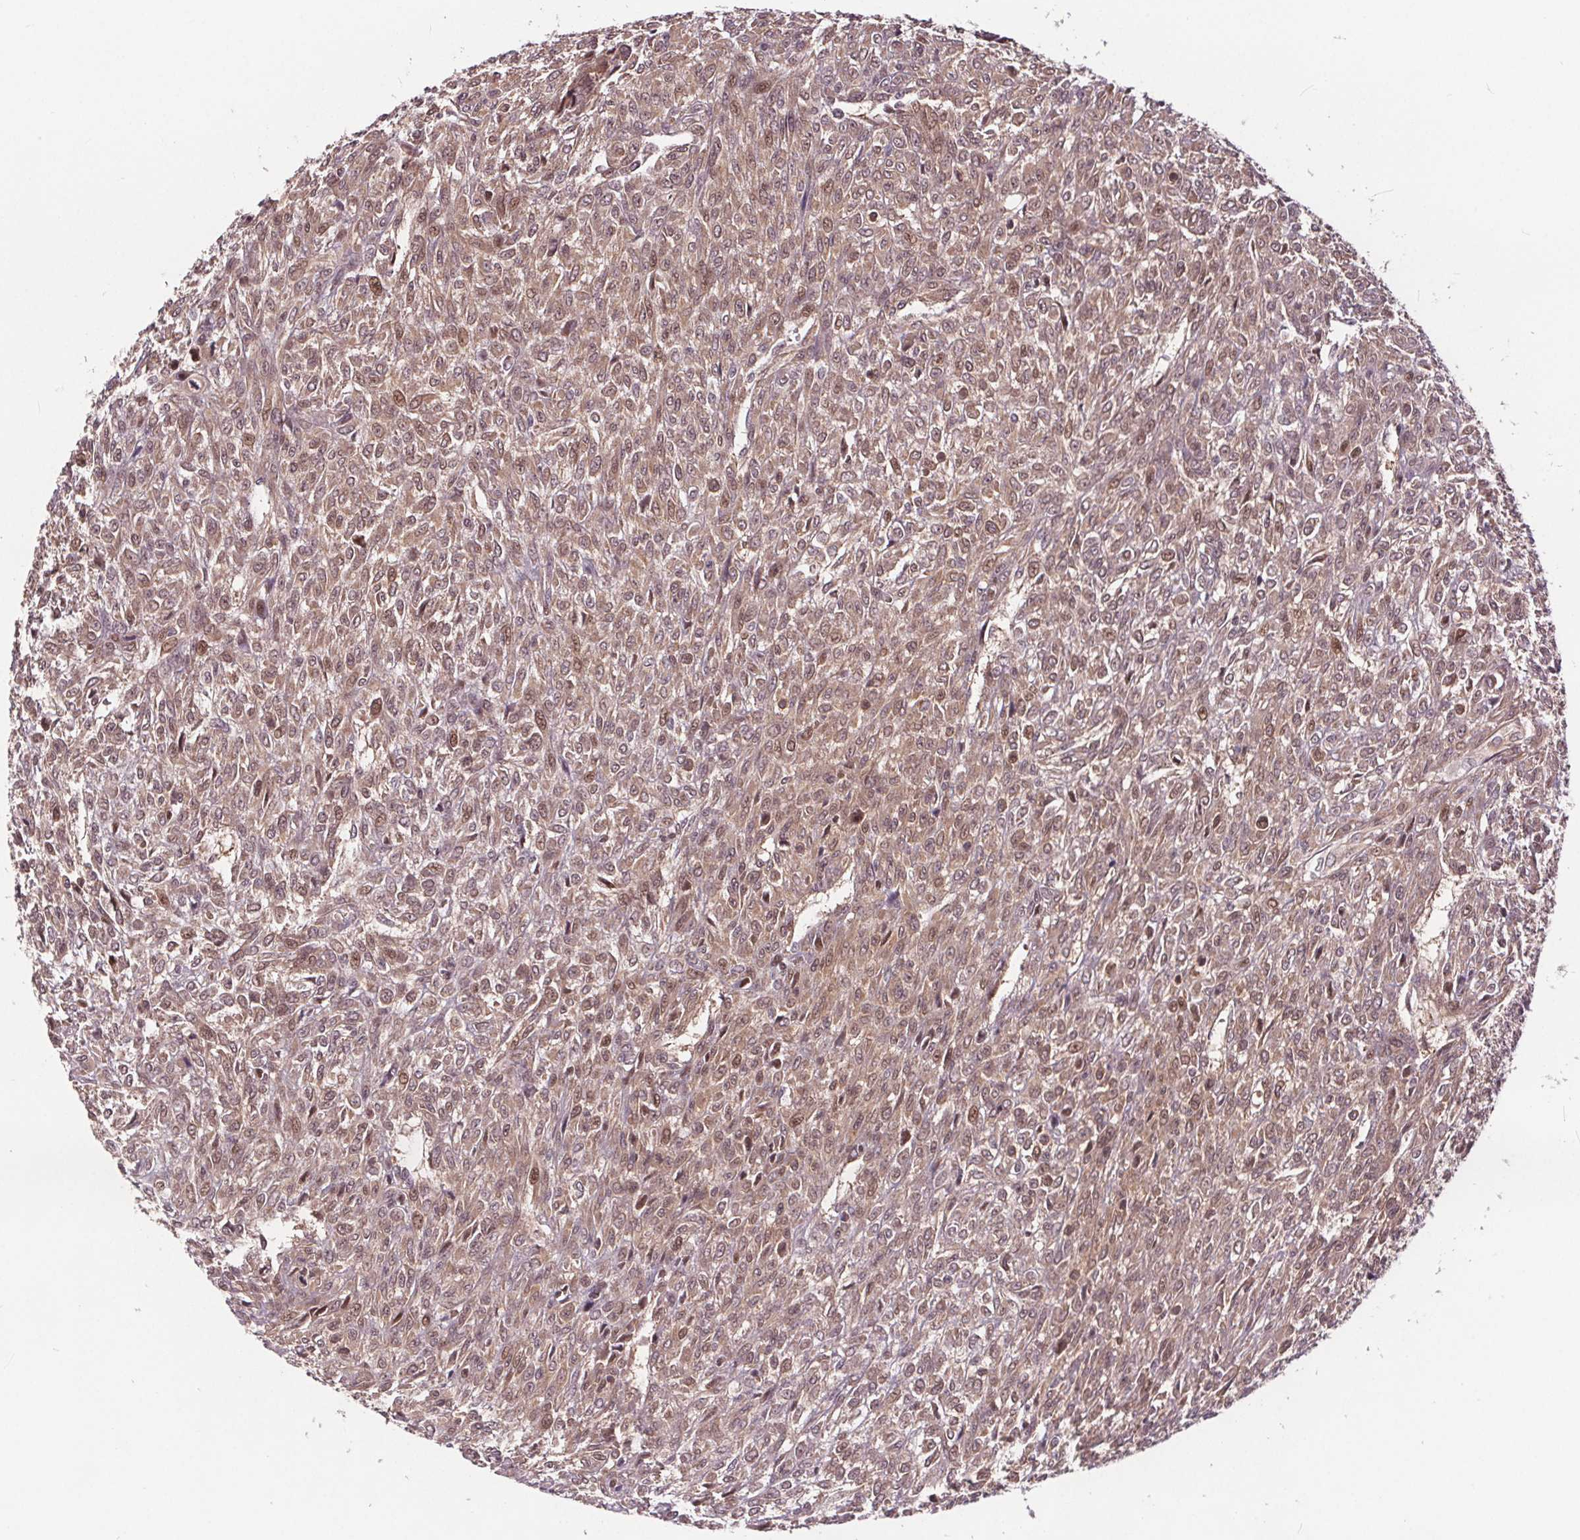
{"staining": {"intensity": "weak", "quantity": ">75%", "location": "cytoplasmic/membranous,nuclear"}, "tissue": "renal cancer", "cell_type": "Tumor cells", "image_type": "cancer", "snomed": [{"axis": "morphology", "description": "Adenocarcinoma, NOS"}, {"axis": "topography", "description": "Kidney"}], "caption": "A low amount of weak cytoplasmic/membranous and nuclear expression is seen in about >75% of tumor cells in adenocarcinoma (renal) tissue.", "gene": "HIF1AN", "patient": {"sex": "male", "age": 58}}